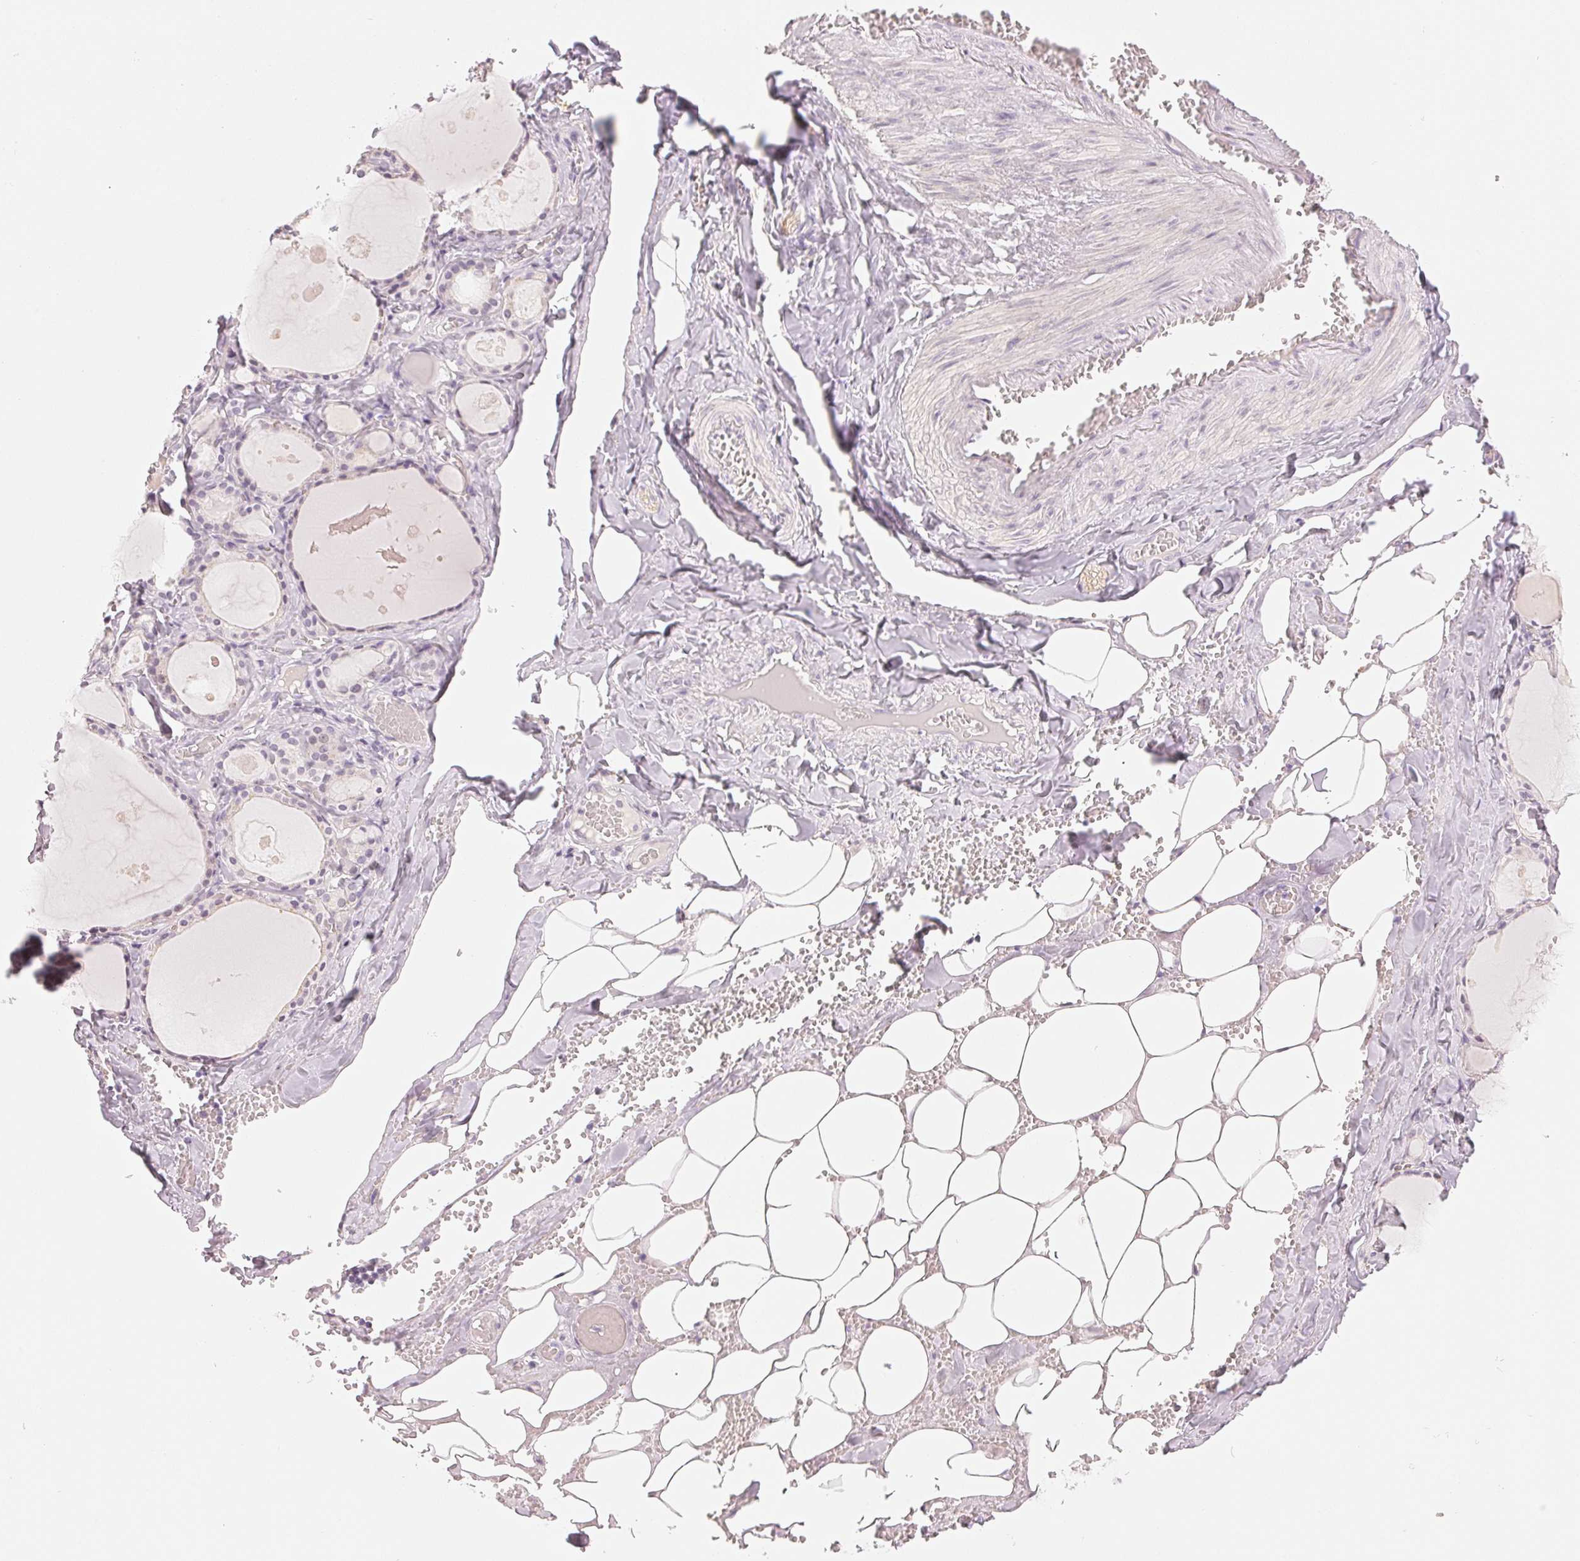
{"staining": {"intensity": "negative", "quantity": "none", "location": "none"}, "tissue": "thyroid gland", "cell_type": "Glandular cells", "image_type": "normal", "snomed": [{"axis": "morphology", "description": "Normal tissue, NOS"}, {"axis": "topography", "description": "Thyroid gland"}], "caption": "An IHC micrograph of benign thyroid gland is shown. There is no staining in glandular cells of thyroid gland. The staining is performed using DAB brown chromogen with nuclei counter-stained in using hematoxylin.", "gene": "MAP1LC3A", "patient": {"sex": "male", "age": 56}}